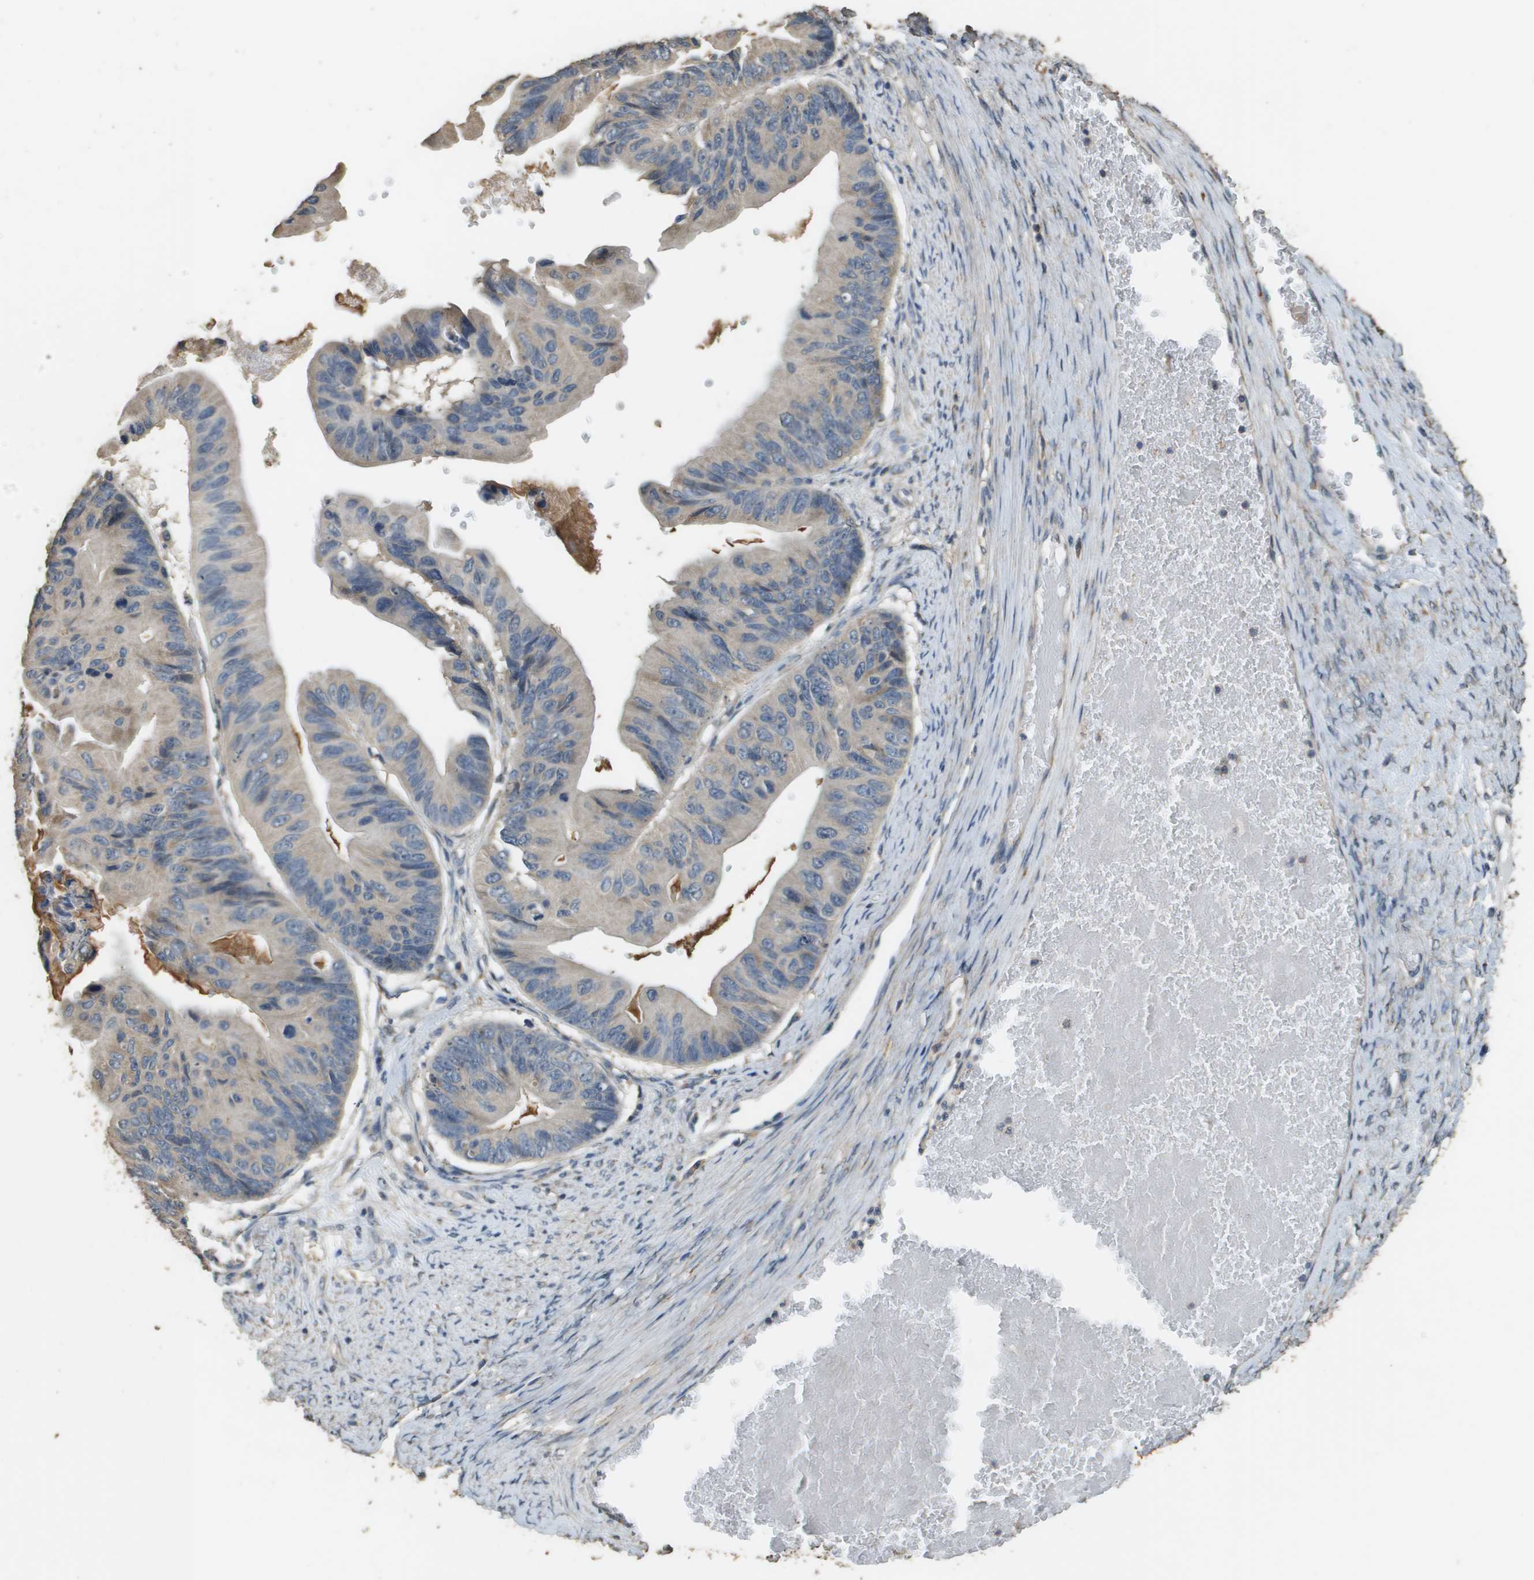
{"staining": {"intensity": "weak", "quantity": "25%-75%", "location": "cytoplasmic/membranous"}, "tissue": "ovarian cancer", "cell_type": "Tumor cells", "image_type": "cancer", "snomed": [{"axis": "morphology", "description": "Cystadenocarcinoma, mucinous, NOS"}, {"axis": "topography", "description": "Ovary"}], "caption": "DAB immunohistochemical staining of ovarian cancer exhibits weak cytoplasmic/membranous protein staining in approximately 25%-75% of tumor cells.", "gene": "RAB6B", "patient": {"sex": "female", "age": 61}}